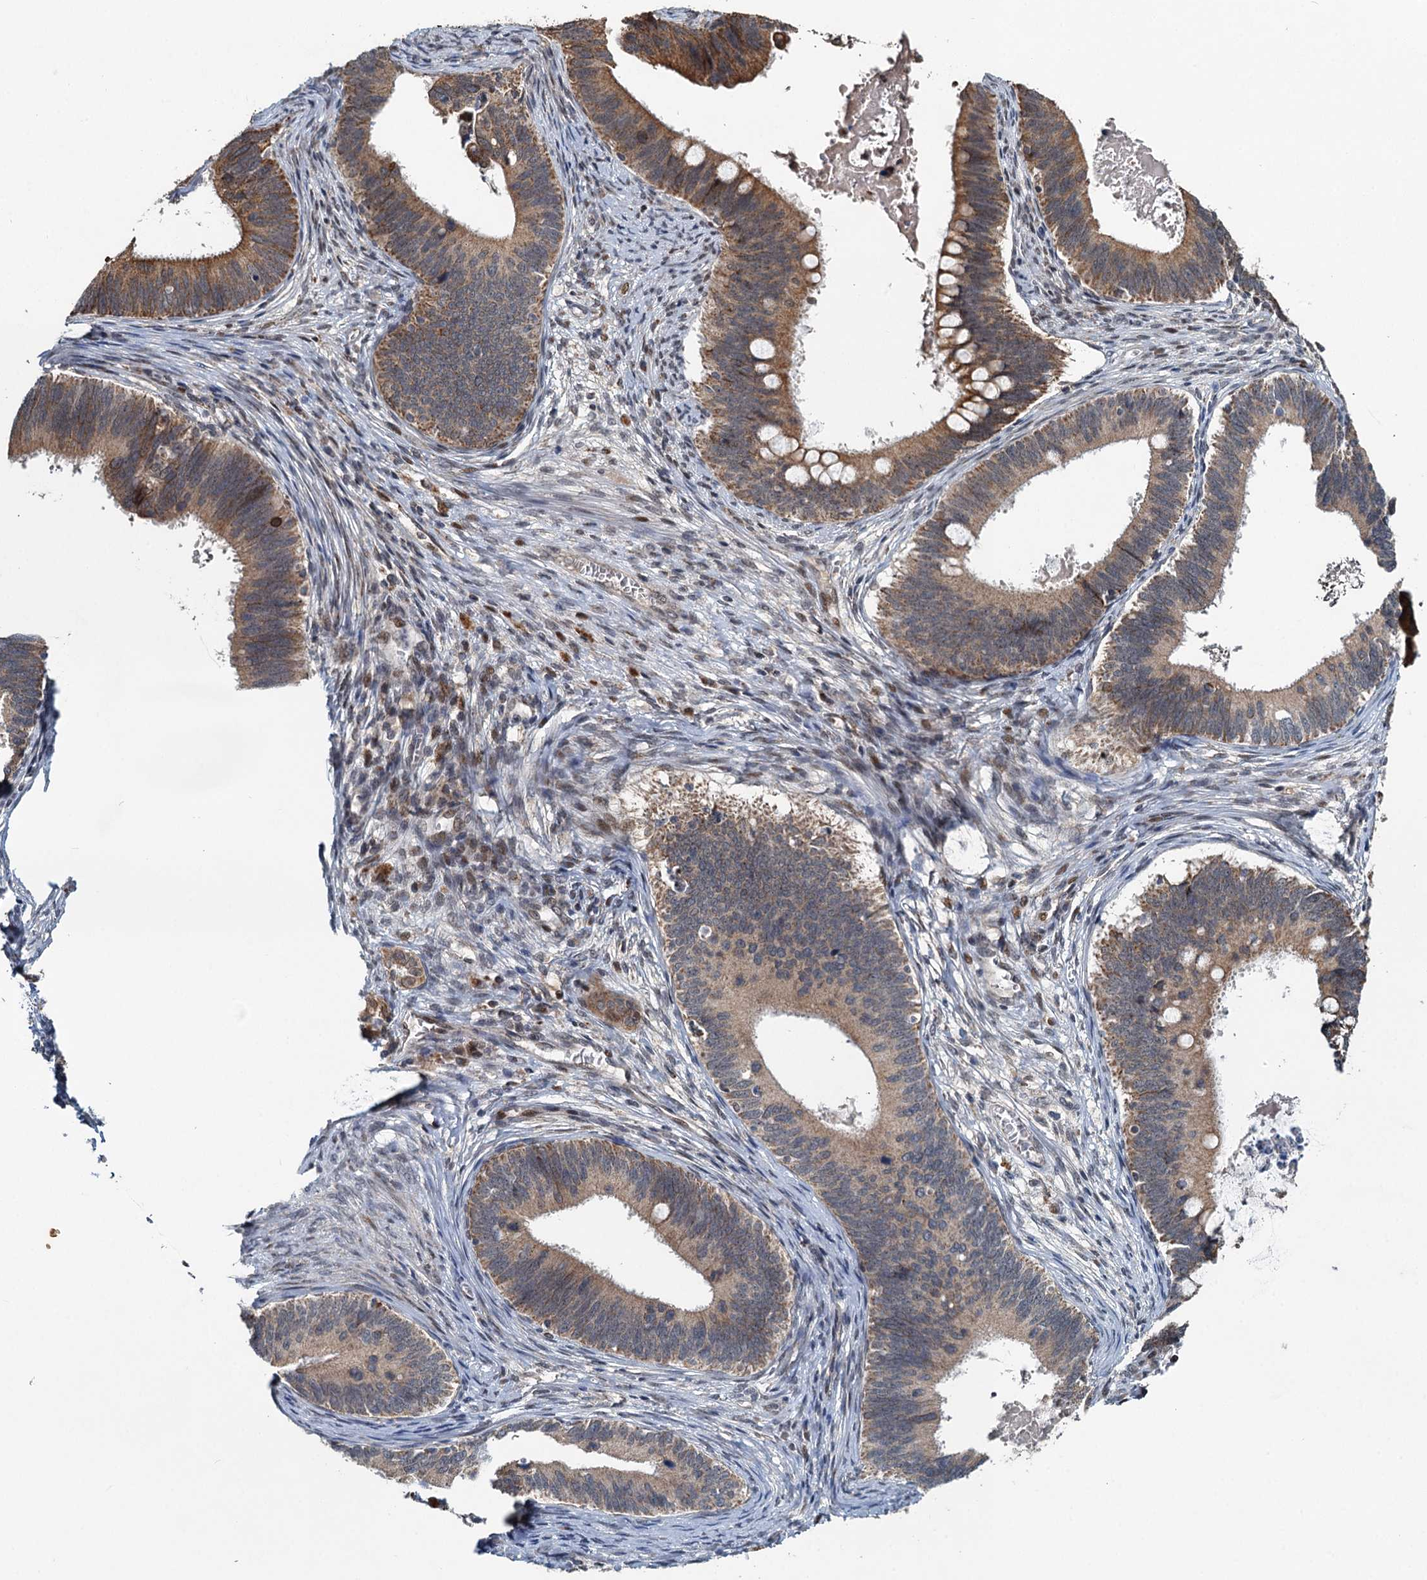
{"staining": {"intensity": "moderate", "quantity": "25%-75%", "location": "cytoplasmic/membranous"}, "tissue": "cervical cancer", "cell_type": "Tumor cells", "image_type": "cancer", "snomed": [{"axis": "morphology", "description": "Adenocarcinoma, NOS"}, {"axis": "topography", "description": "Cervix"}], "caption": "The image displays immunohistochemical staining of adenocarcinoma (cervical). There is moderate cytoplasmic/membranous expression is appreciated in about 25%-75% of tumor cells. Nuclei are stained in blue.", "gene": "RITA1", "patient": {"sex": "female", "age": 42}}